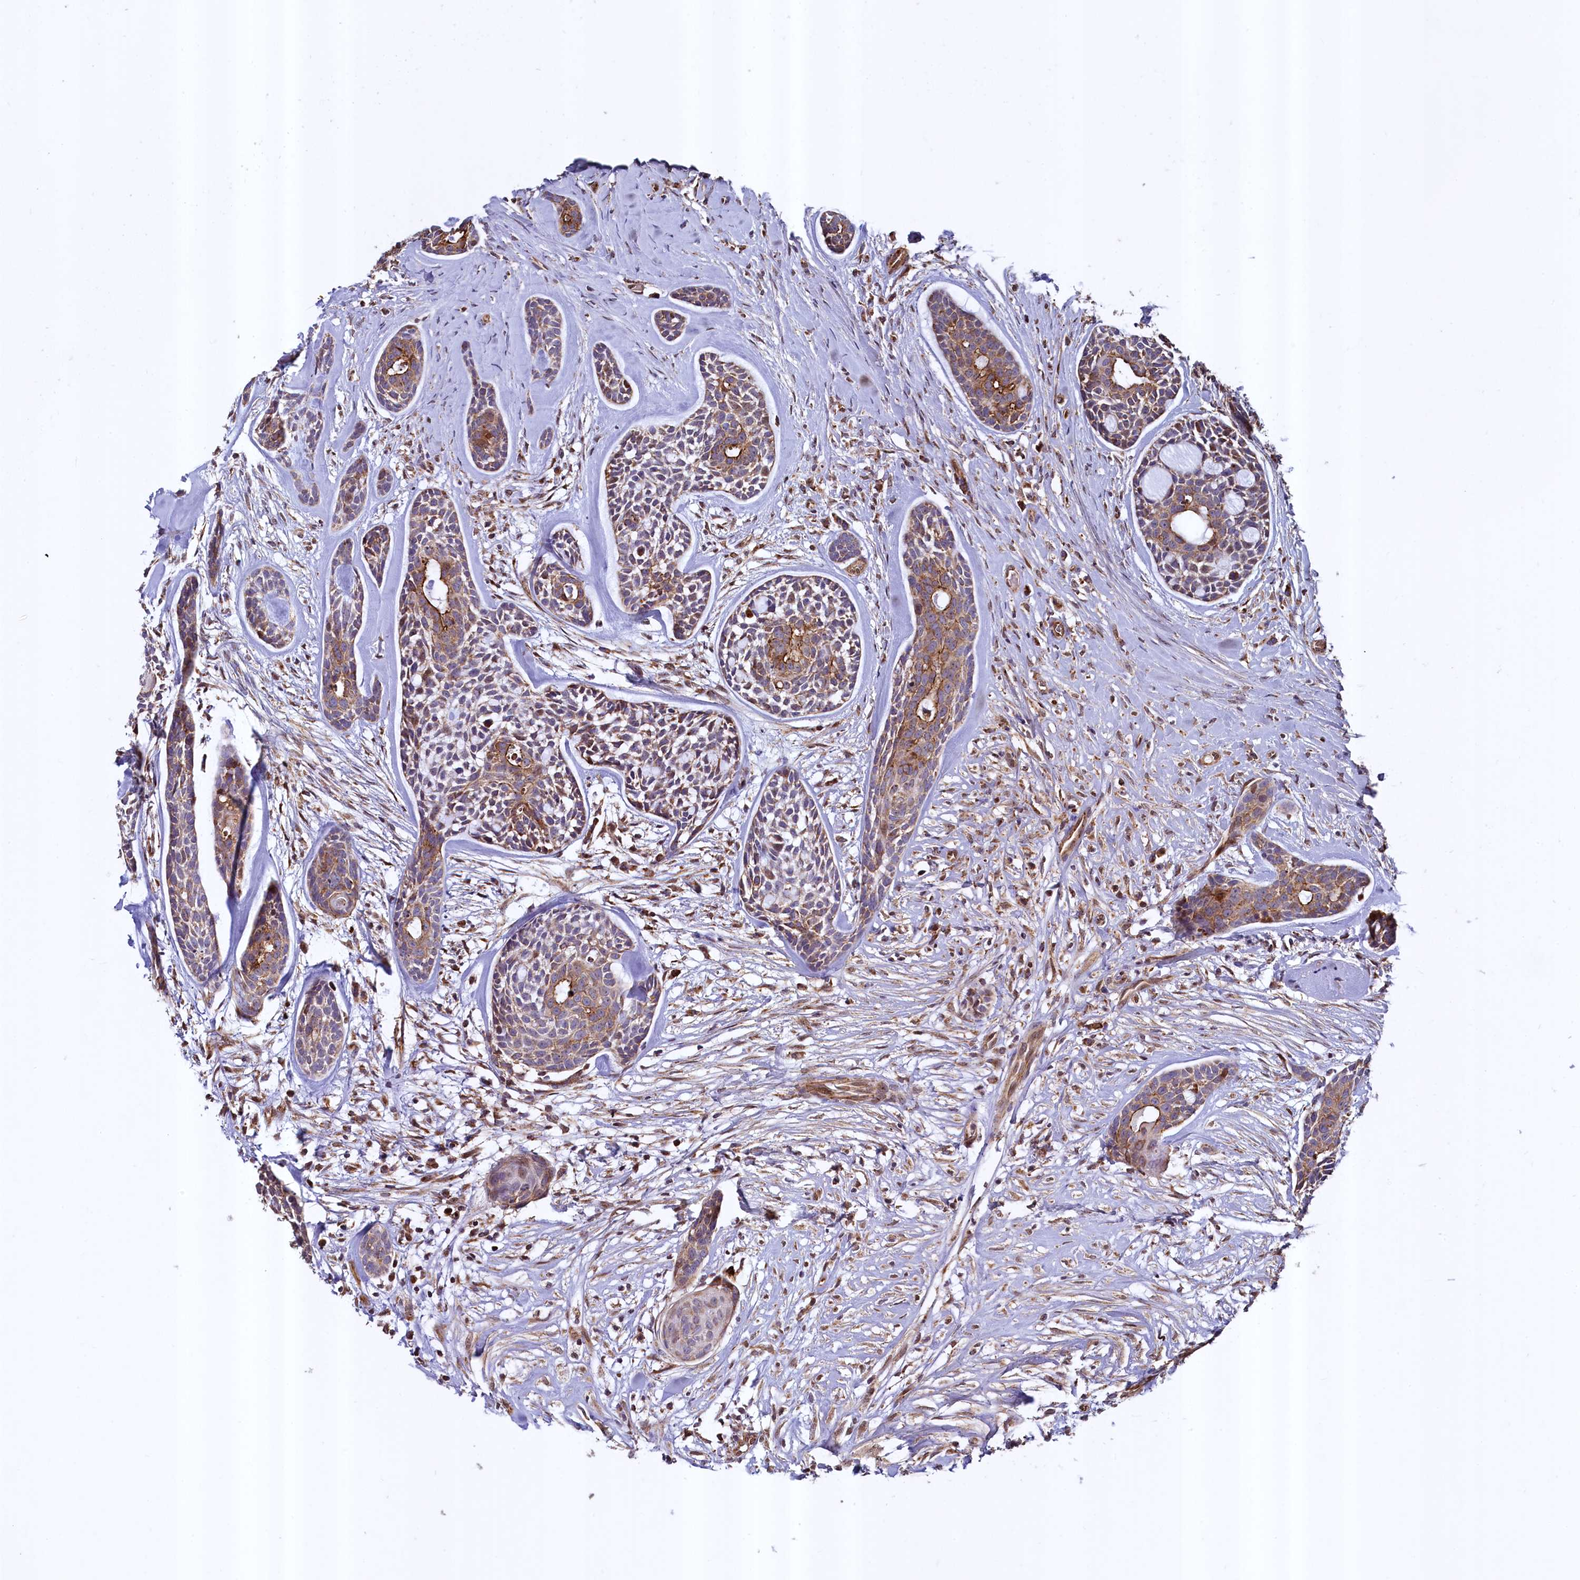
{"staining": {"intensity": "moderate", "quantity": ">75%", "location": "cytoplasmic/membranous"}, "tissue": "head and neck cancer", "cell_type": "Tumor cells", "image_type": "cancer", "snomed": [{"axis": "morphology", "description": "Adenocarcinoma, NOS"}, {"axis": "topography", "description": "Subcutis"}, {"axis": "topography", "description": "Head-Neck"}], "caption": "Protein expression analysis of head and neck adenocarcinoma displays moderate cytoplasmic/membranous expression in approximately >75% of tumor cells.", "gene": "ZNF577", "patient": {"sex": "female", "age": 73}}